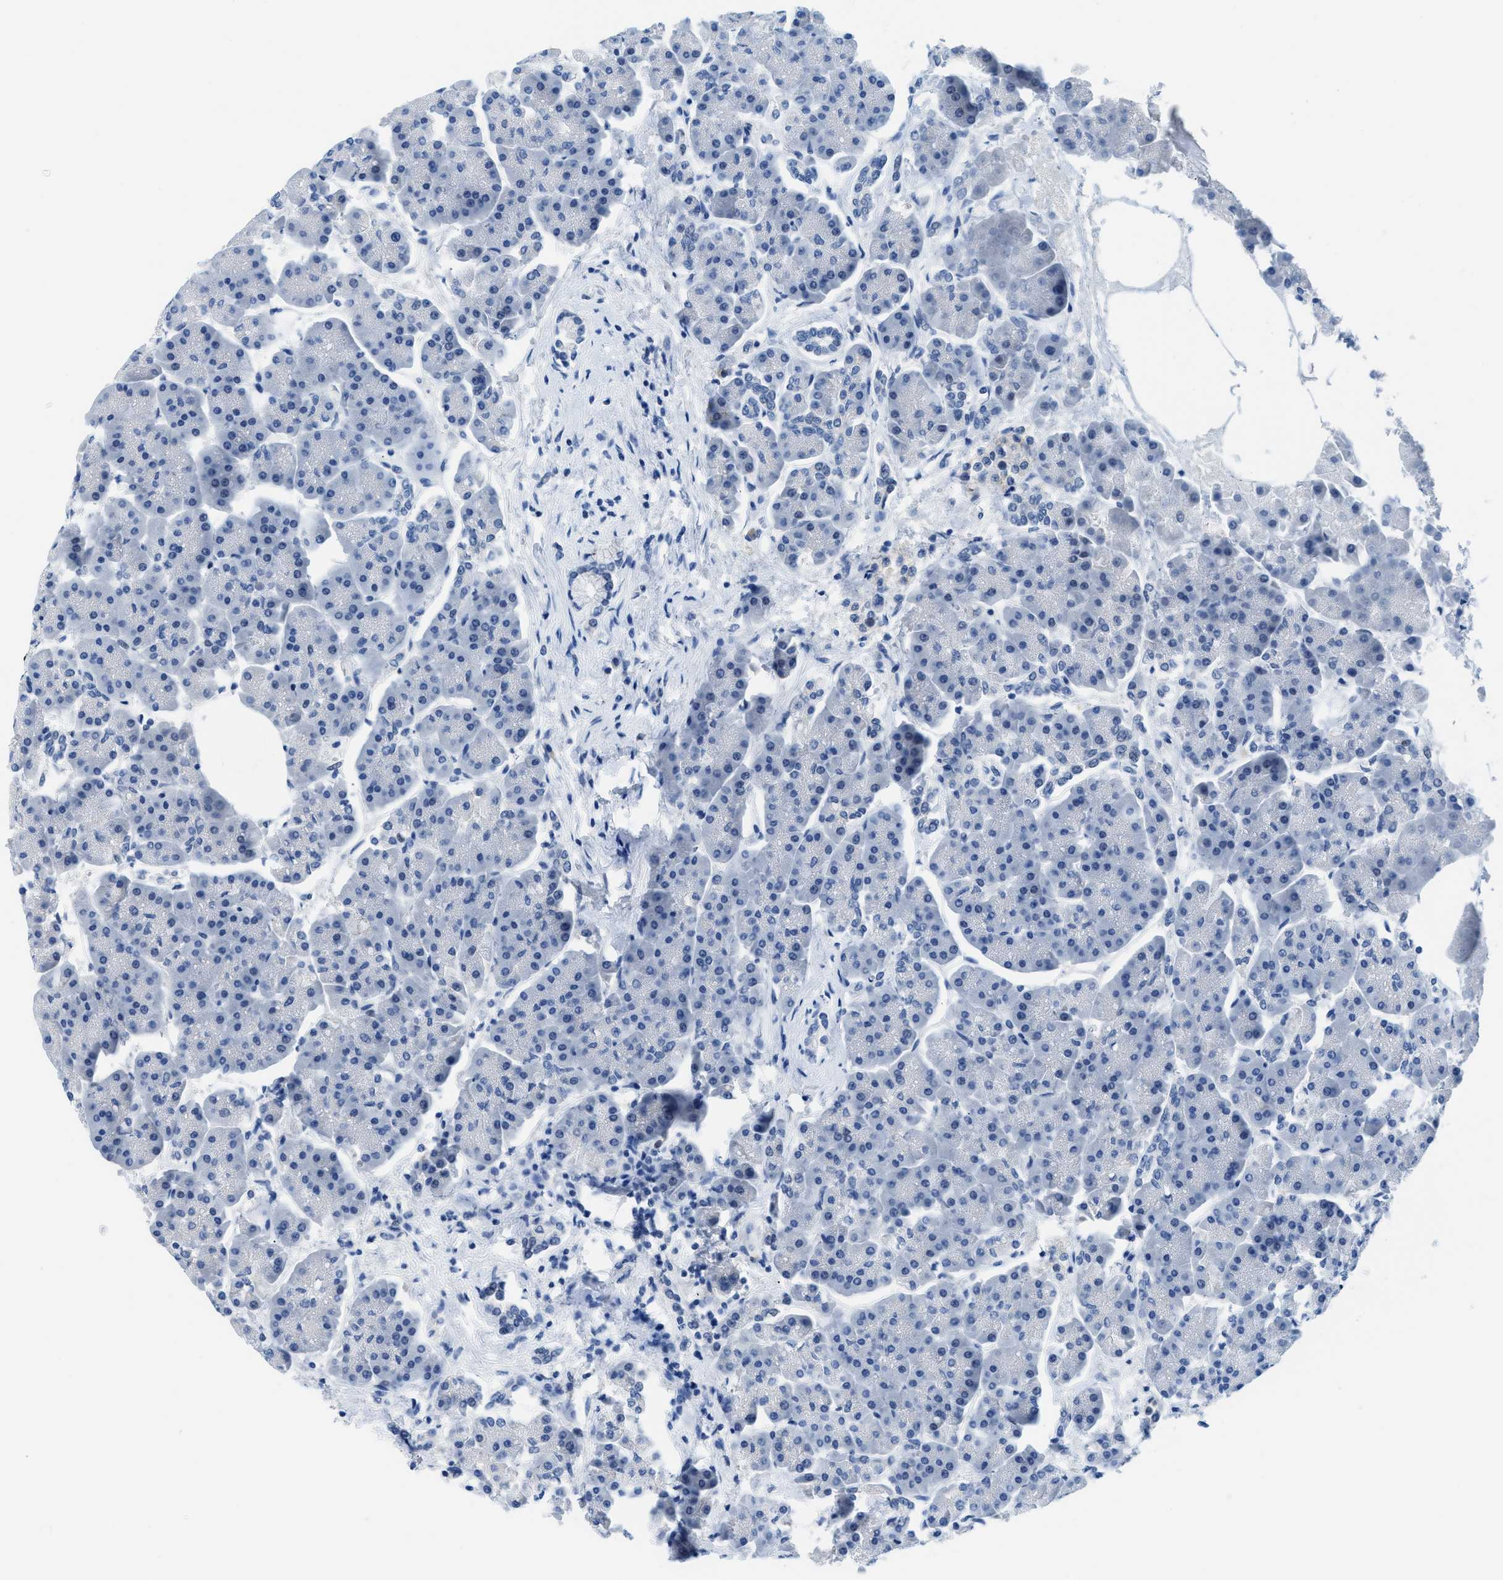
{"staining": {"intensity": "negative", "quantity": "none", "location": "none"}, "tissue": "pancreas", "cell_type": "Exocrine glandular cells", "image_type": "normal", "snomed": [{"axis": "morphology", "description": "Normal tissue, NOS"}, {"axis": "topography", "description": "Pancreas"}], "caption": "Histopathology image shows no significant protein positivity in exocrine glandular cells of benign pancreas.", "gene": "MBL2", "patient": {"sex": "female", "age": 70}}